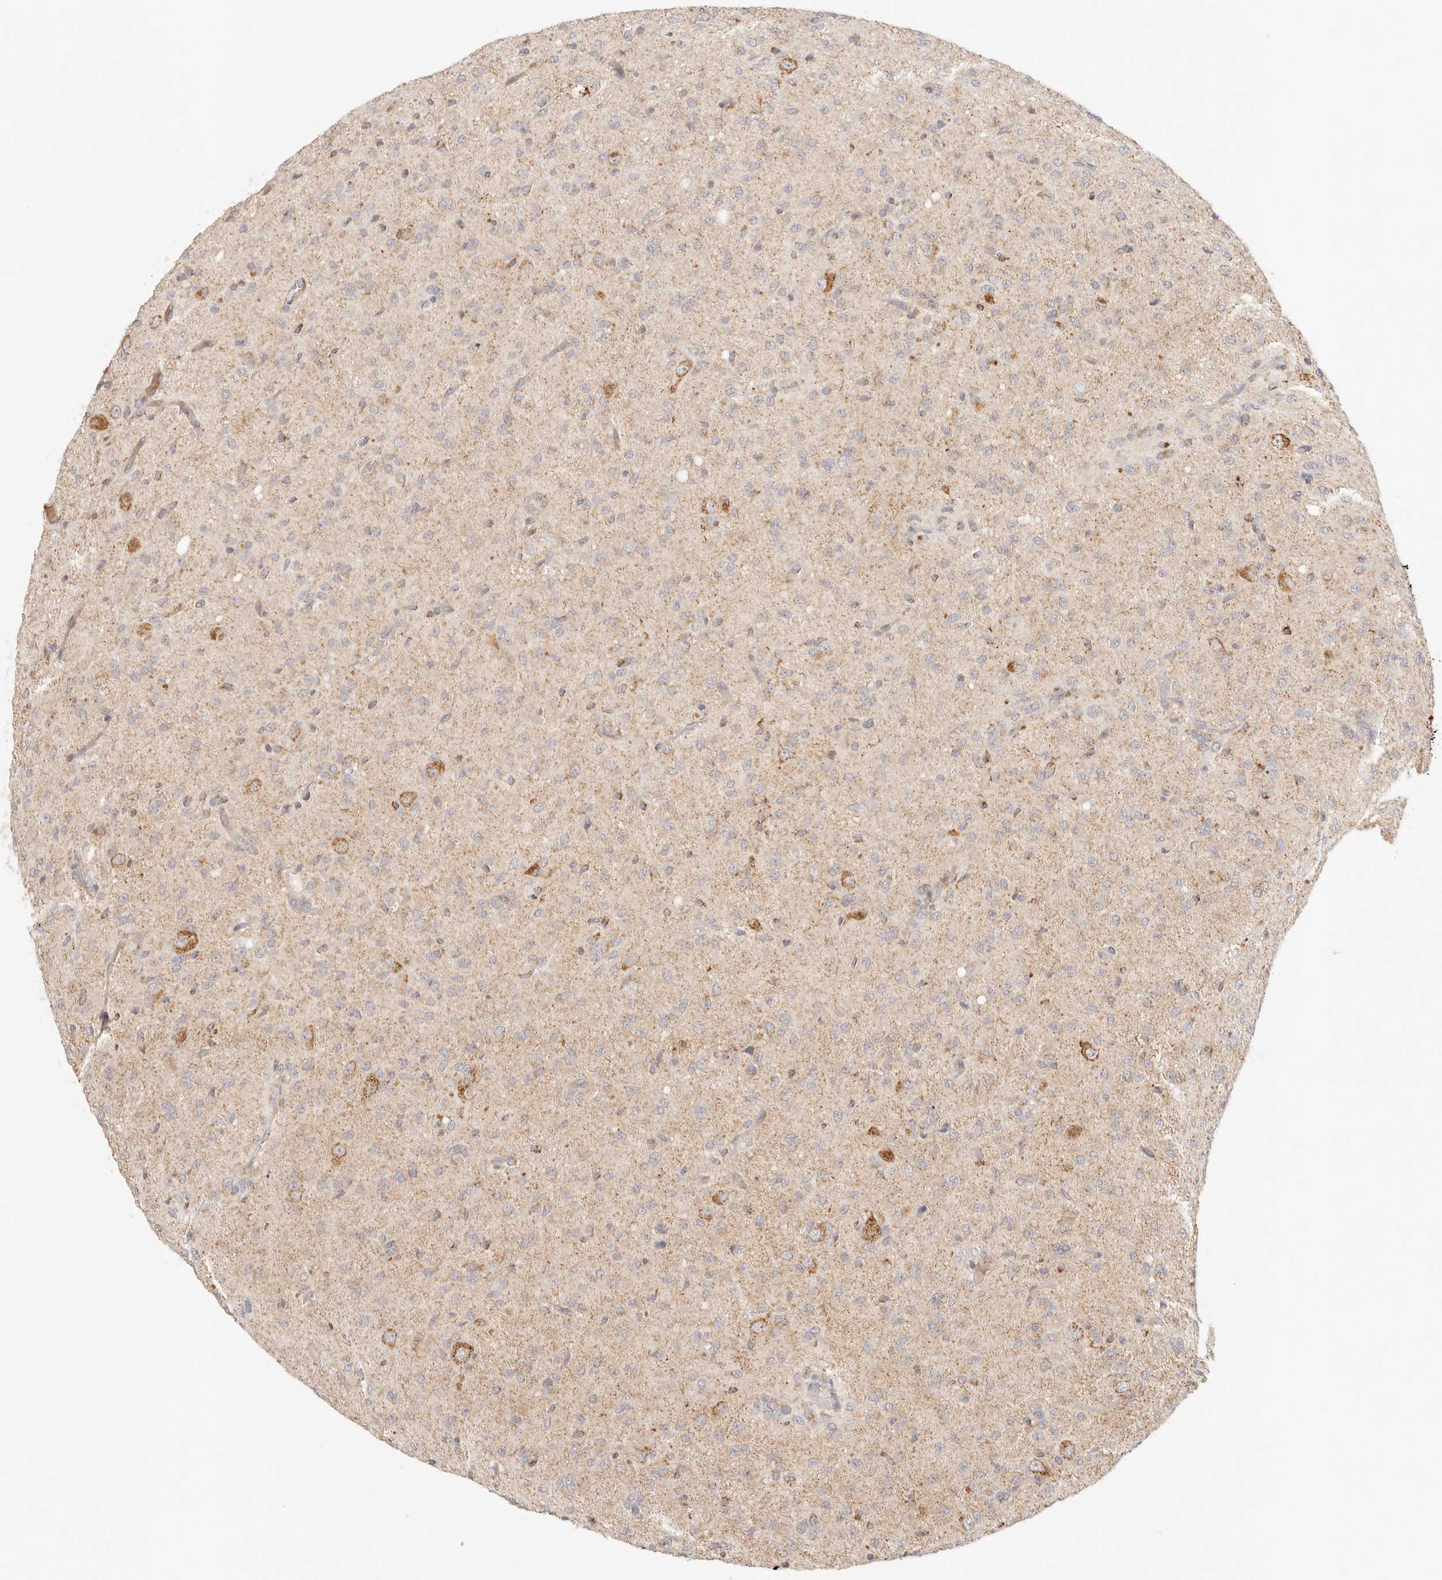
{"staining": {"intensity": "moderate", "quantity": "<25%", "location": "cytoplasmic/membranous"}, "tissue": "glioma", "cell_type": "Tumor cells", "image_type": "cancer", "snomed": [{"axis": "morphology", "description": "Glioma, malignant, High grade"}, {"axis": "topography", "description": "Brain"}], "caption": "Immunohistochemistry (IHC) staining of glioma, which reveals low levels of moderate cytoplasmic/membranous expression in about <25% of tumor cells indicating moderate cytoplasmic/membranous protein expression. The staining was performed using DAB (brown) for protein detection and nuclei were counterstained in hematoxylin (blue).", "gene": "COA6", "patient": {"sex": "female", "age": 59}}